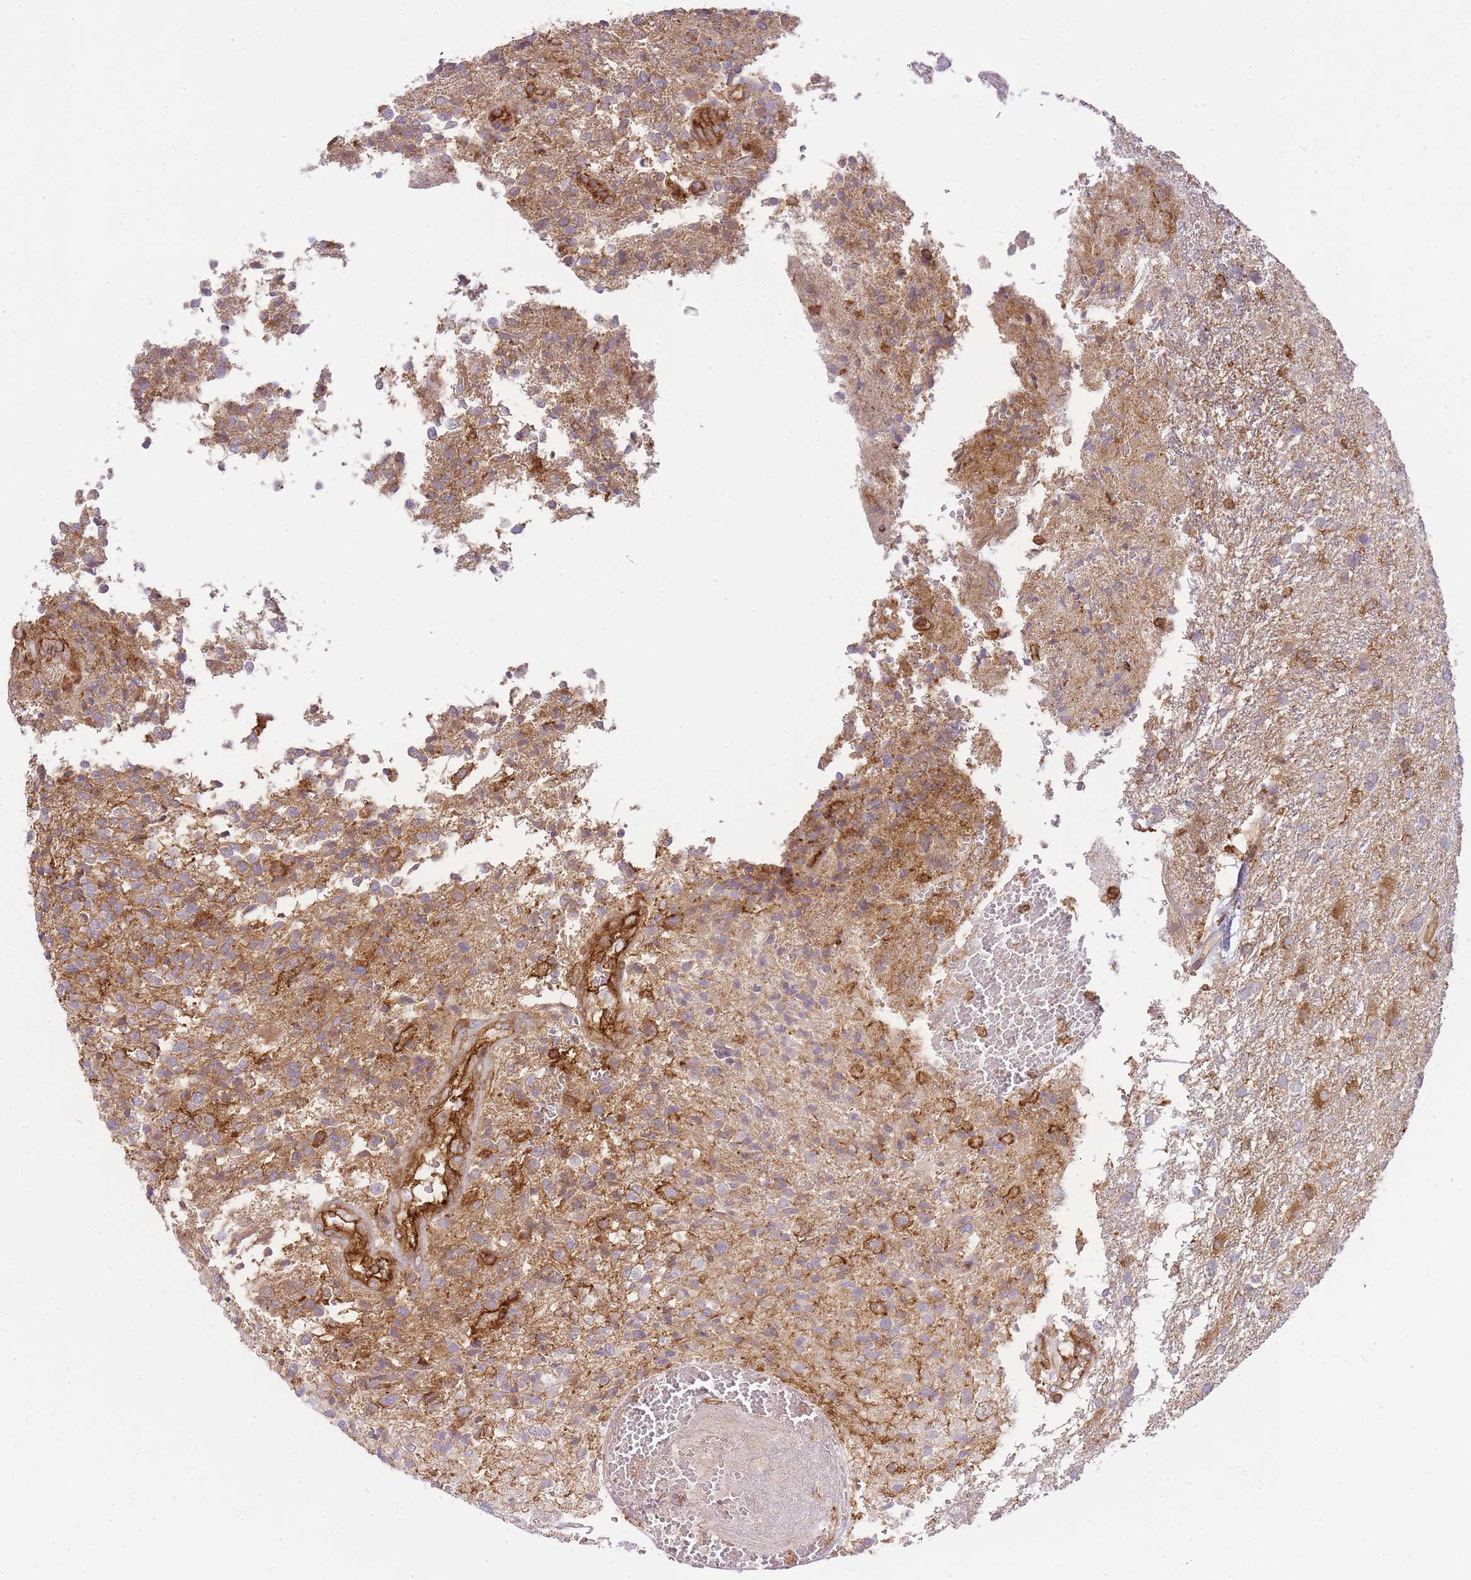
{"staining": {"intensity": "moderate", "quantity": ">75%", "location": "cytoplasmic/membranous"}, "tissue": "glioma", "cell_type": "Tumor cells", "image_type": "cancer", "snomed": [{"axis": "morphology", "description": "Glioma, malignant, High grade"}, {"axis": "topography", "description": "Brain"}], "caption": "Immunohistochemistry (DAB) staining of high-grade glioma (malignant) shows moderate cytoplasmic/membranous protein staining in about >75% of tumor cells.", "gene": "MSN", "patient": {"sex": "male", "age": 56}}